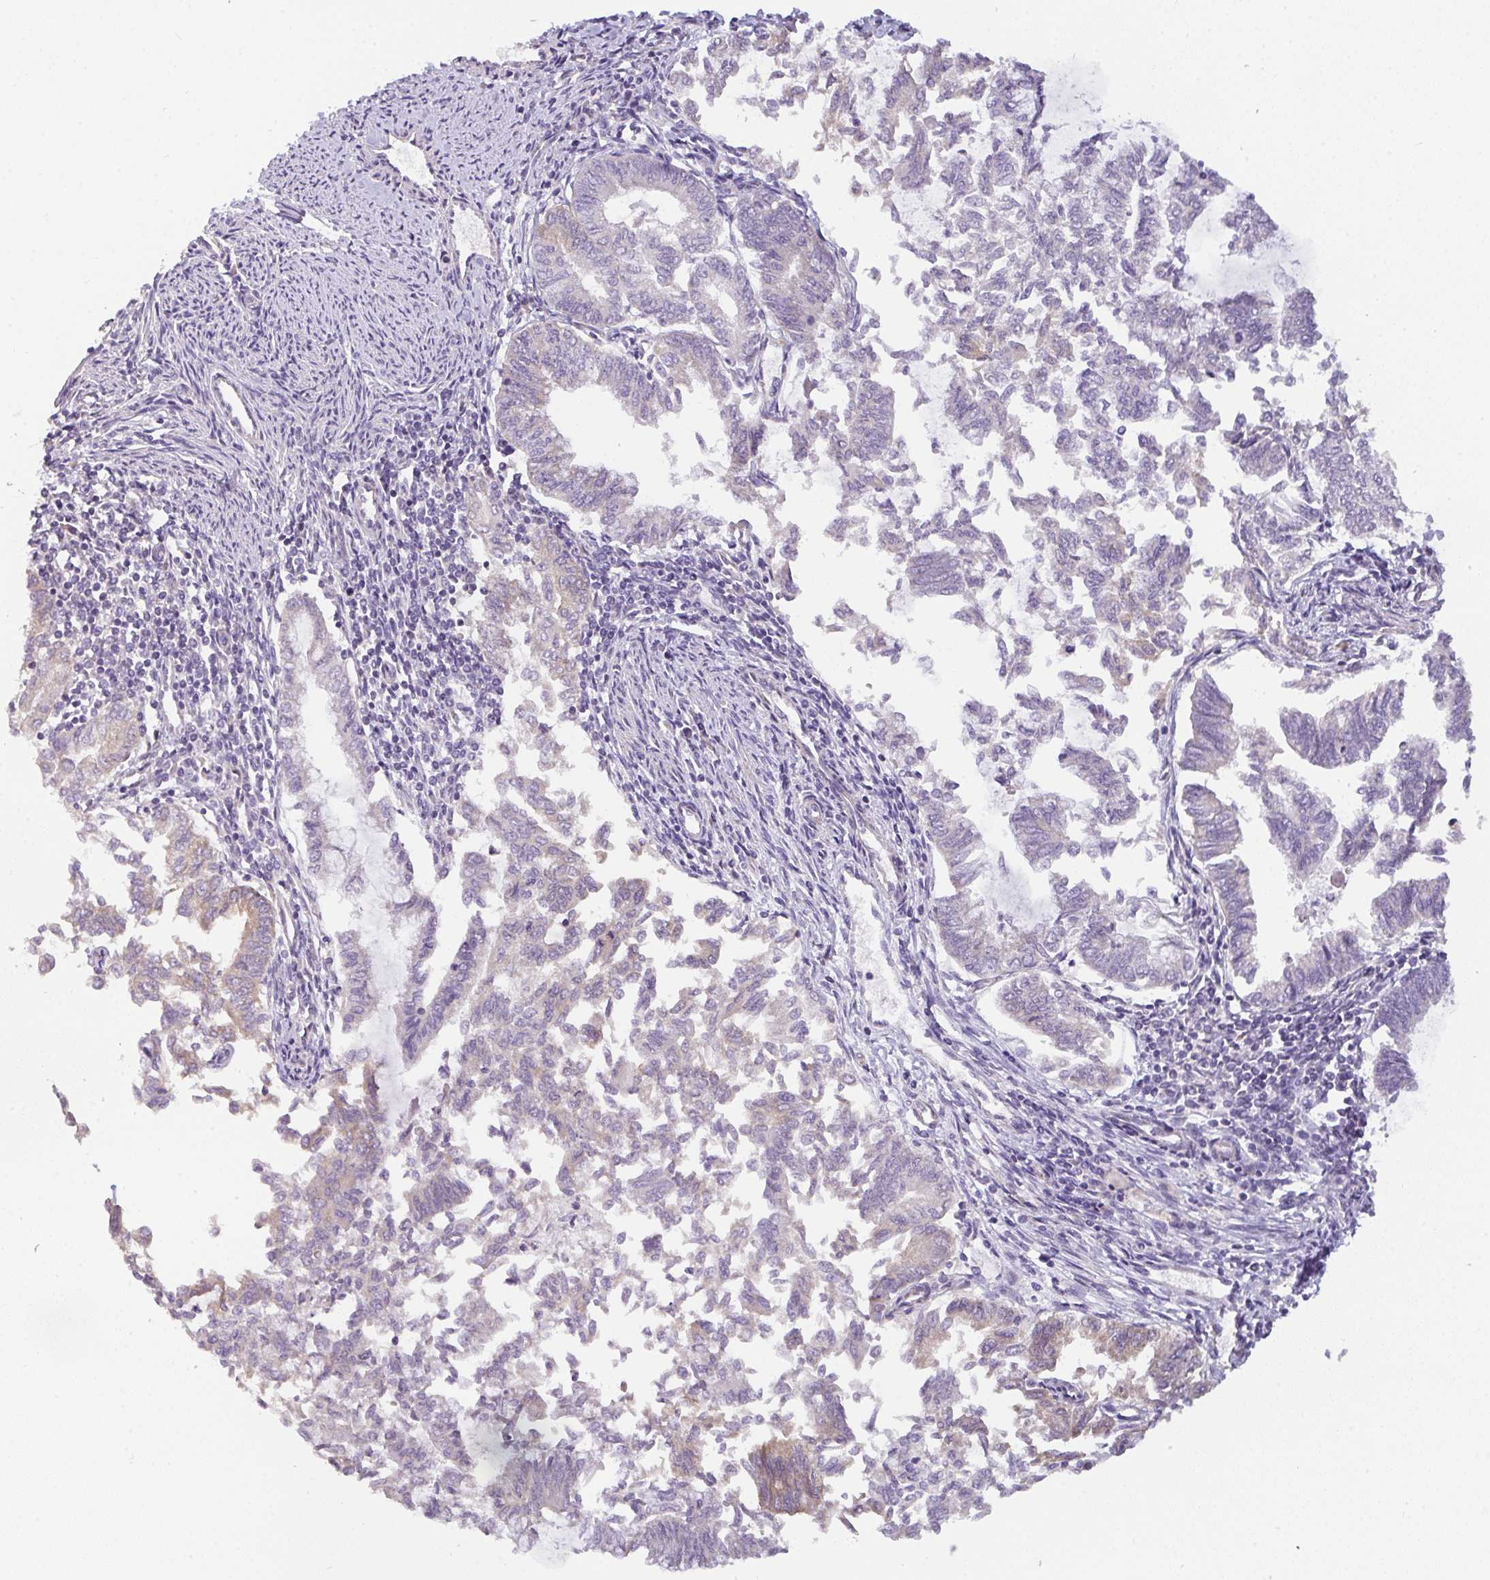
{"staining": {"intensity": "moderate", "quantity": "<25%", "location": "cytoplasmic/membranous"}, "tissue": "endometrial cancer", "cell_type": "Tumor cells", "image_type": "cancer", "snomed": [{"axis": "morphology", "description": "Adenocarcinoma, NOS"}, {"axis": "topography", "description": "Endometrium"}], "caption": "This is an image of IHC staining of endometrial adenocarcinoma, which shows moderate positivity in the cytoplasmic/membranous of tumor cells.", "gene": "FILIP1", "patient": {"sex": "female", "age": 79}}